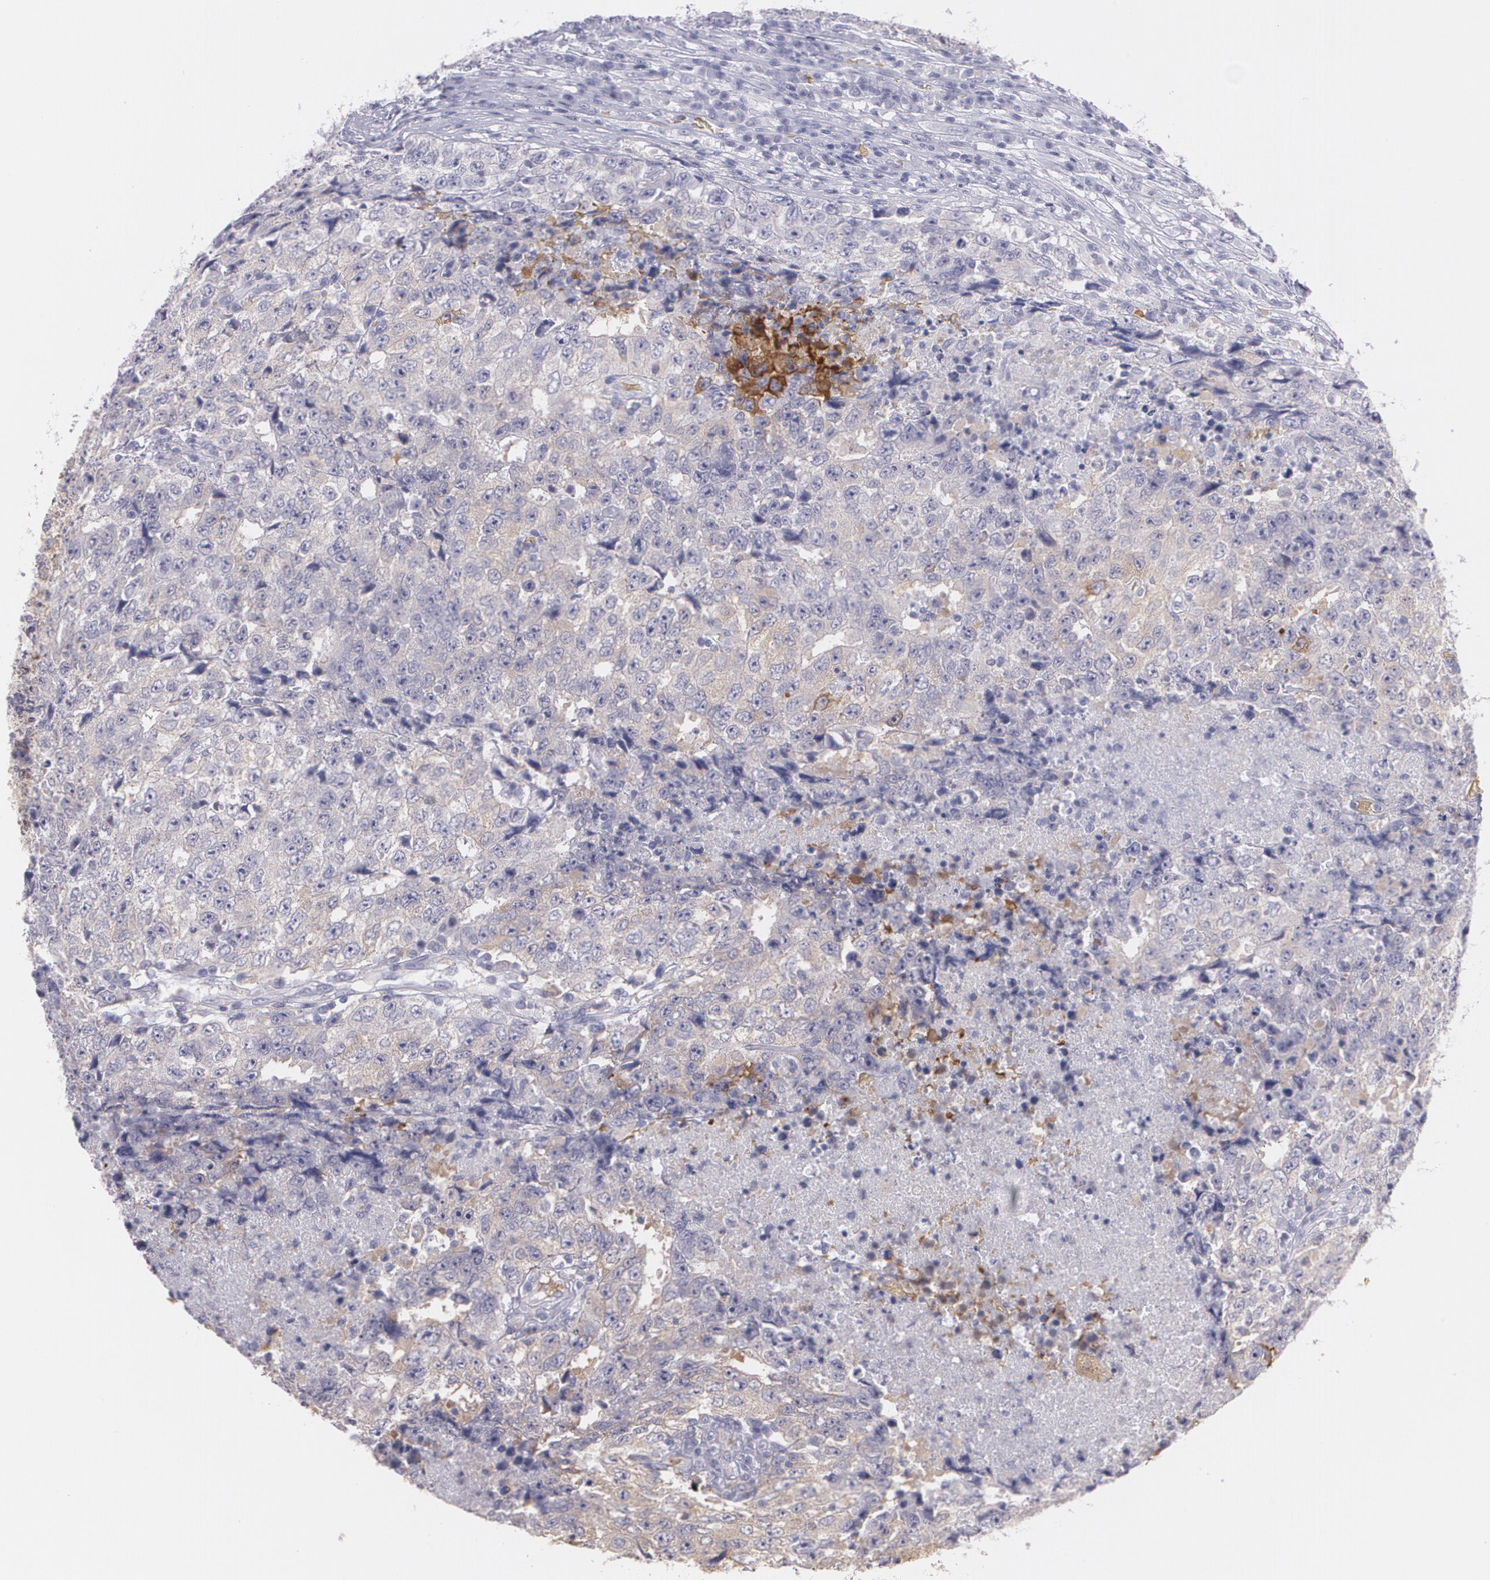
{"staining": {"intensity": "weak", "quantity": "25%-75%", "location": "cytoplasmic/membranous"}, "tissue": "testis cancer", "cell_type": "Tumor cells", "image_type": "cancer", "snomed": [{"axis": "morphology", "description": "Necrosis, NOS"}, {"axis": "morphology", "description": "Carcinoma, Embryonal, NOS"}, {"axis": "topography", "description": "Testis"}], "caption": "Testis cancer (embryonal carcinoma) stained with a protein marker displays weak staining in tumor cells.", "gene": "ACE", "patient": {"sex": "male", "age": 19}}